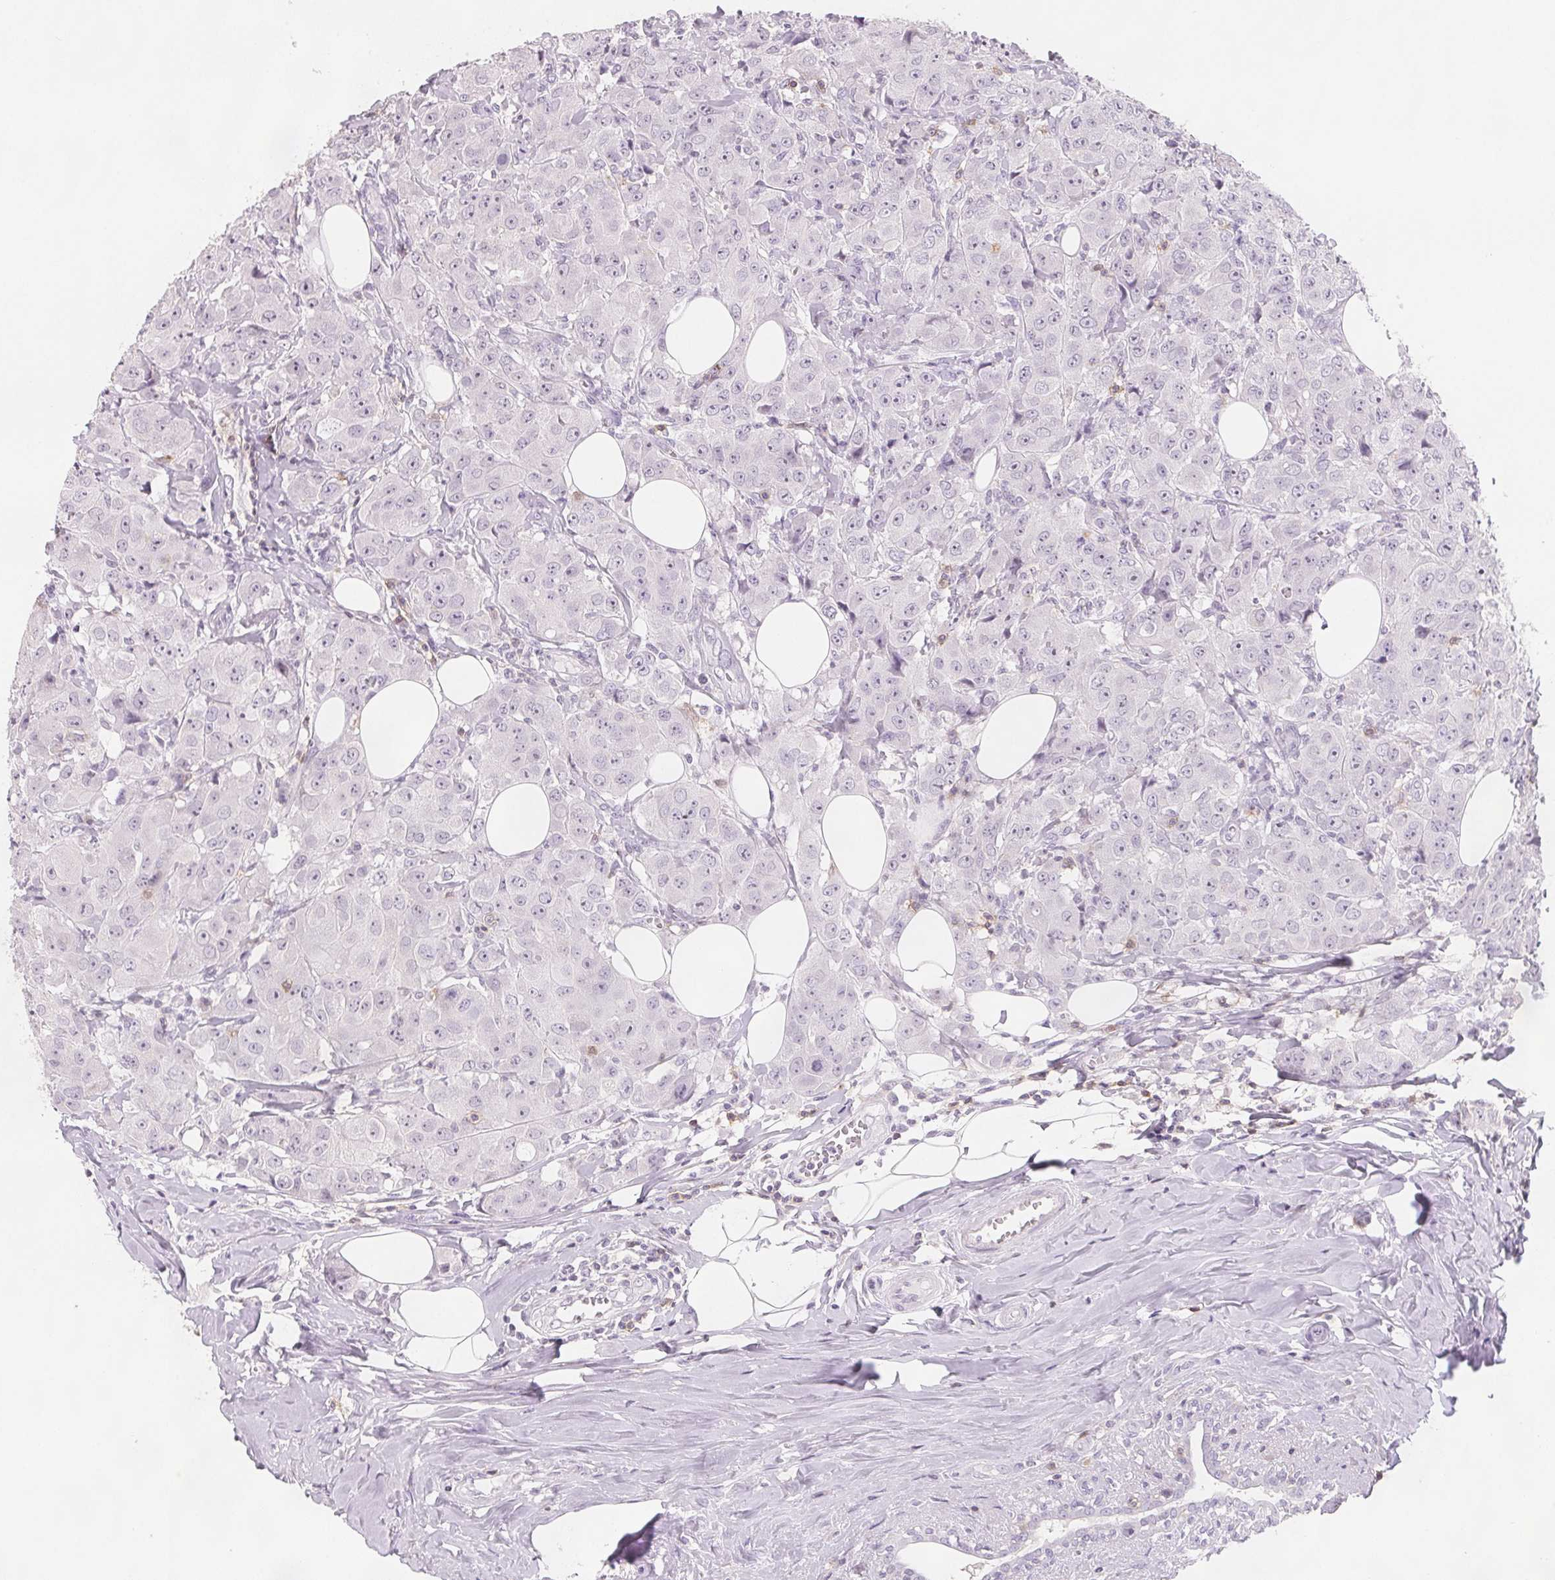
{"staining": {"intensity": "negative", "quantity": "none", "location": "none"}, "tissue": "breast cancer", "cell_type": "Tumor cells", "image_type": "cancer", "snomed": [{"axis": "morphology", "description": "Normal tissue, NOS"}, {"axis": "morphology", "description": "Duct carcinoma"}, {"axis": "topography", "description": "Breast"}], "caption": "Image shows no protein expression in tumor cells of intraductal carcinoma (breast) tissue.", "gene": "CD69", "patient": {"sex": "female", "age": 43}}